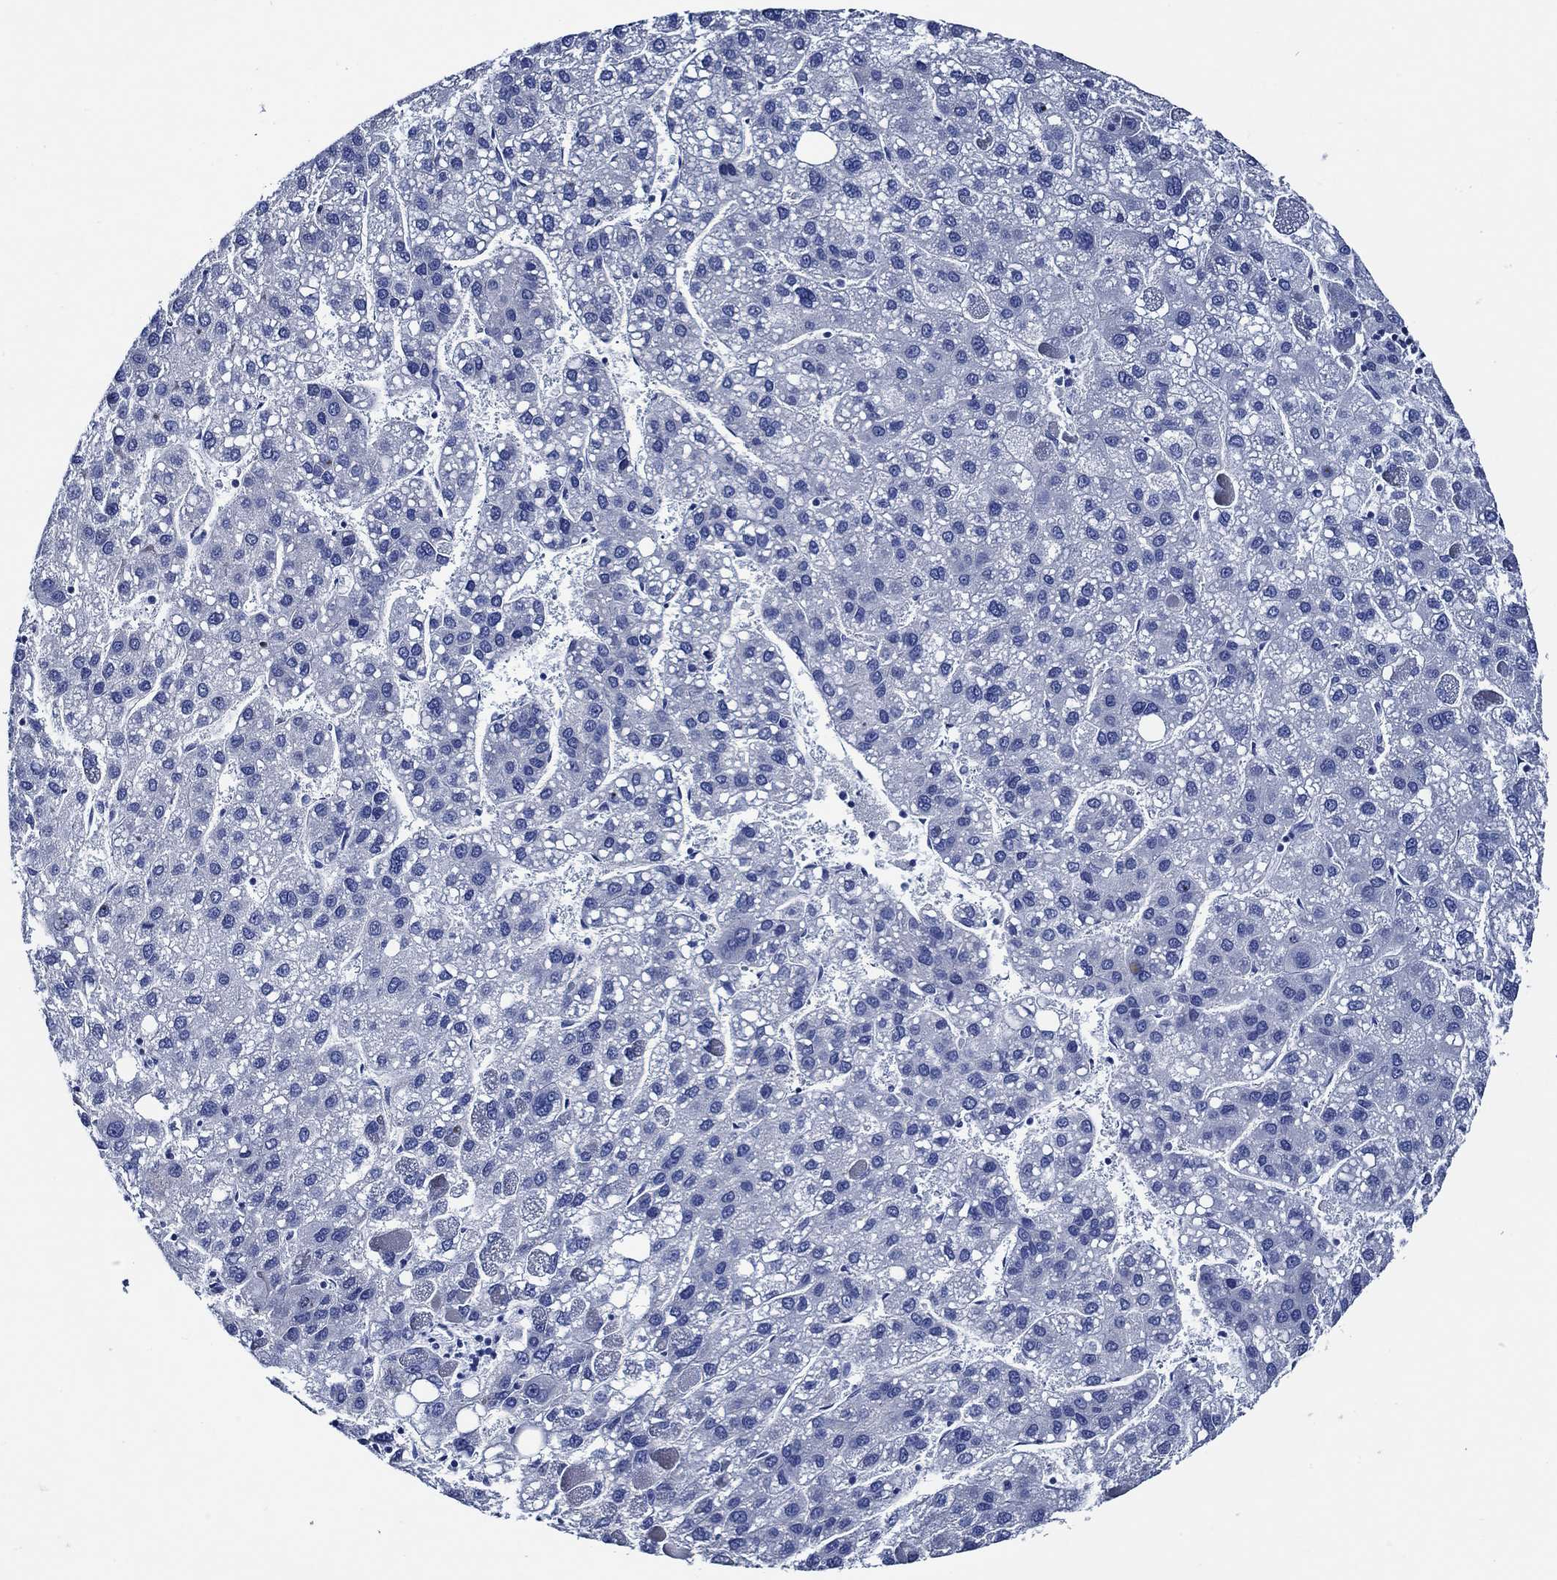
{"staining": {"intensity": "negative", "quantity": "none", "location": "none"}, "tissue": "liver cancer", "cell_type": "Tumor cells", "image_type": "cancer", "snomed": [{"axis": "morphology", "description": "Carcinoma, Hepatocellular, NOS"}, {"axis": "topography", "description": "Liver"}], "caption": "Immunohistochemical staining of liver hepatocellular carcinoma displays no significant expression in tumor cells.", "gene": "WDR62", "patient": {"sex": "female", "age": 82}}